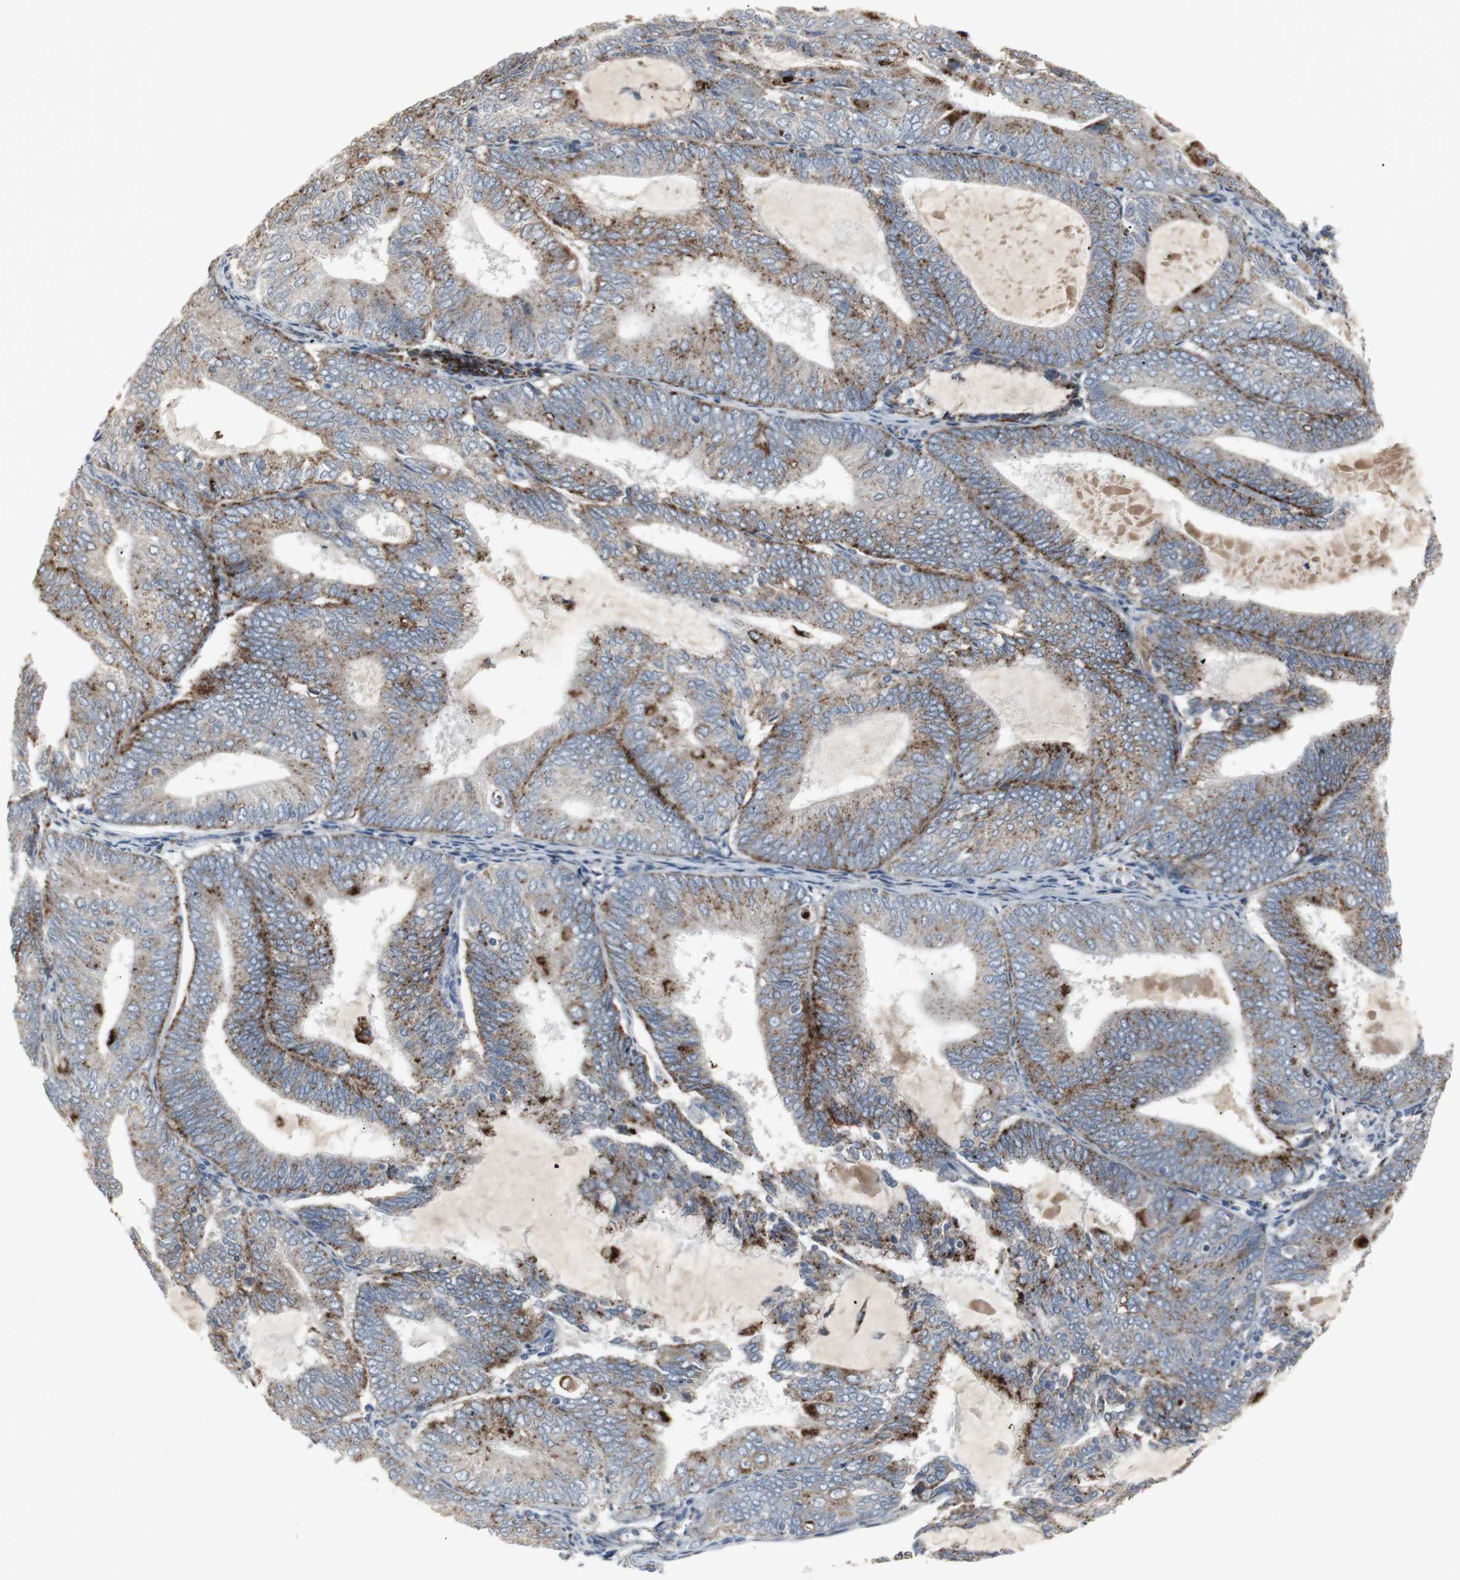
{"staining": {"intensity": "strong", "quantity": ">75%", "location": "cytoplasmic/membranous"}, "tissue": "endometrial cancer", "cell_type": "Tumor cells", "image_type": "cancer", "snomed": [{"axis": "morphology", "description": "Adenocarcinoma, NOS"}, {"axis": "topography", "description": "Endometrium"}], "caption": "A micrograph showing strong cytoplasmic/membranous positivity in about >75% of tumor cells in adenocarcinoma (endometrial), as visualized by brown immunohistochemical staining.", "gene": "GBA1", "patient": {"sex": "female", "age": 81}}